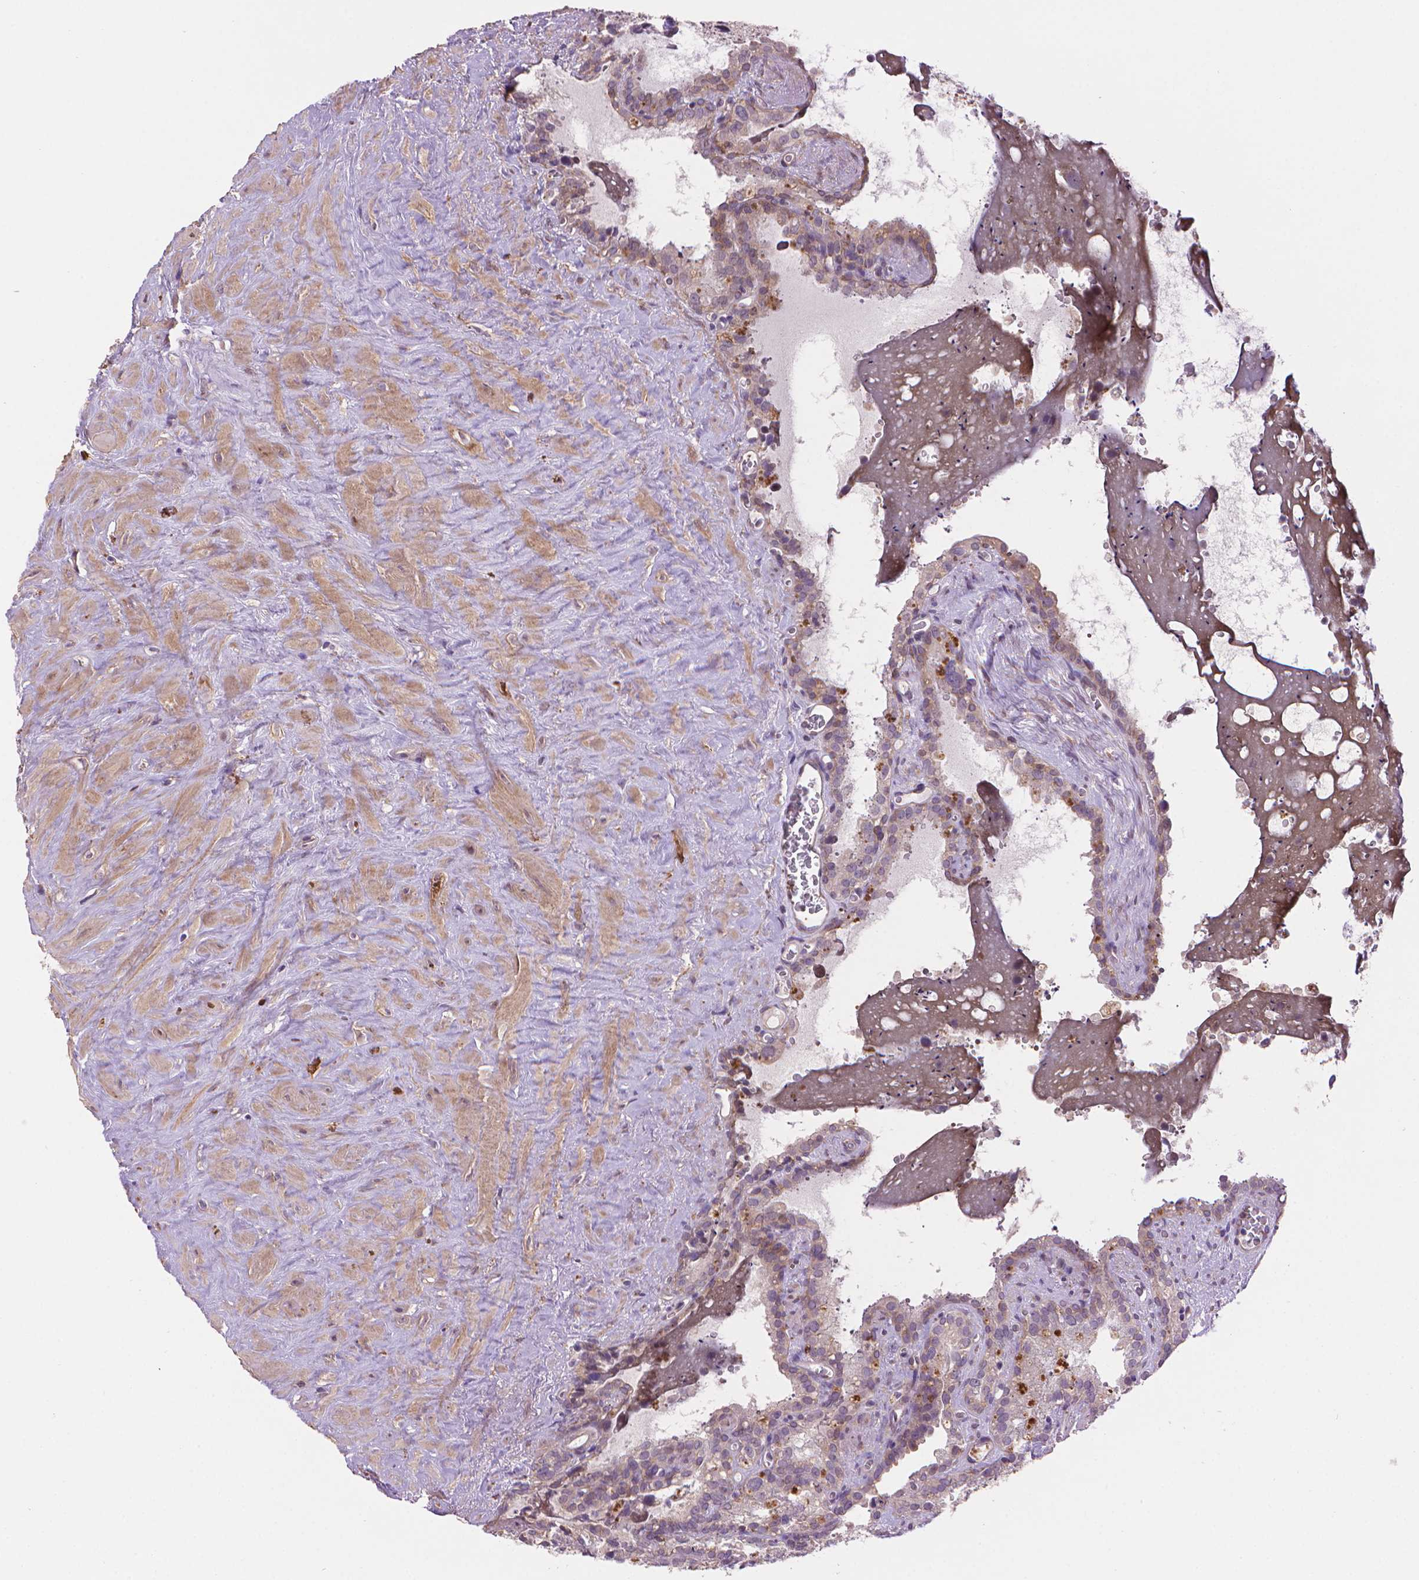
{"staining": {"intensity": "weak", "quantity": "25%-75%", "location": "cytoplasmic/membranous"}, "tissue": "seminal vesicle", "cell_type": "Glandular cells", "image_type": "normal", "snomed": [{"axis": "morphology", "description": "Normal tissue, NOS"}, {"axis": "topography", "description": "Prostate"}, {"axis": "topography", "description": "Seminal veicle"}], "caption": "Protein staining exhibits weak cytoplasmic/membranous expression in about 25%-75% of glandular cells in benign seminal vesicle. (DAB (3,3'-diaminobenzidine) = brown stain, brightfield microscopy at high magnification).", "gene": "AMMECR1L", "patient": {"sex": "male", "age": 71}}